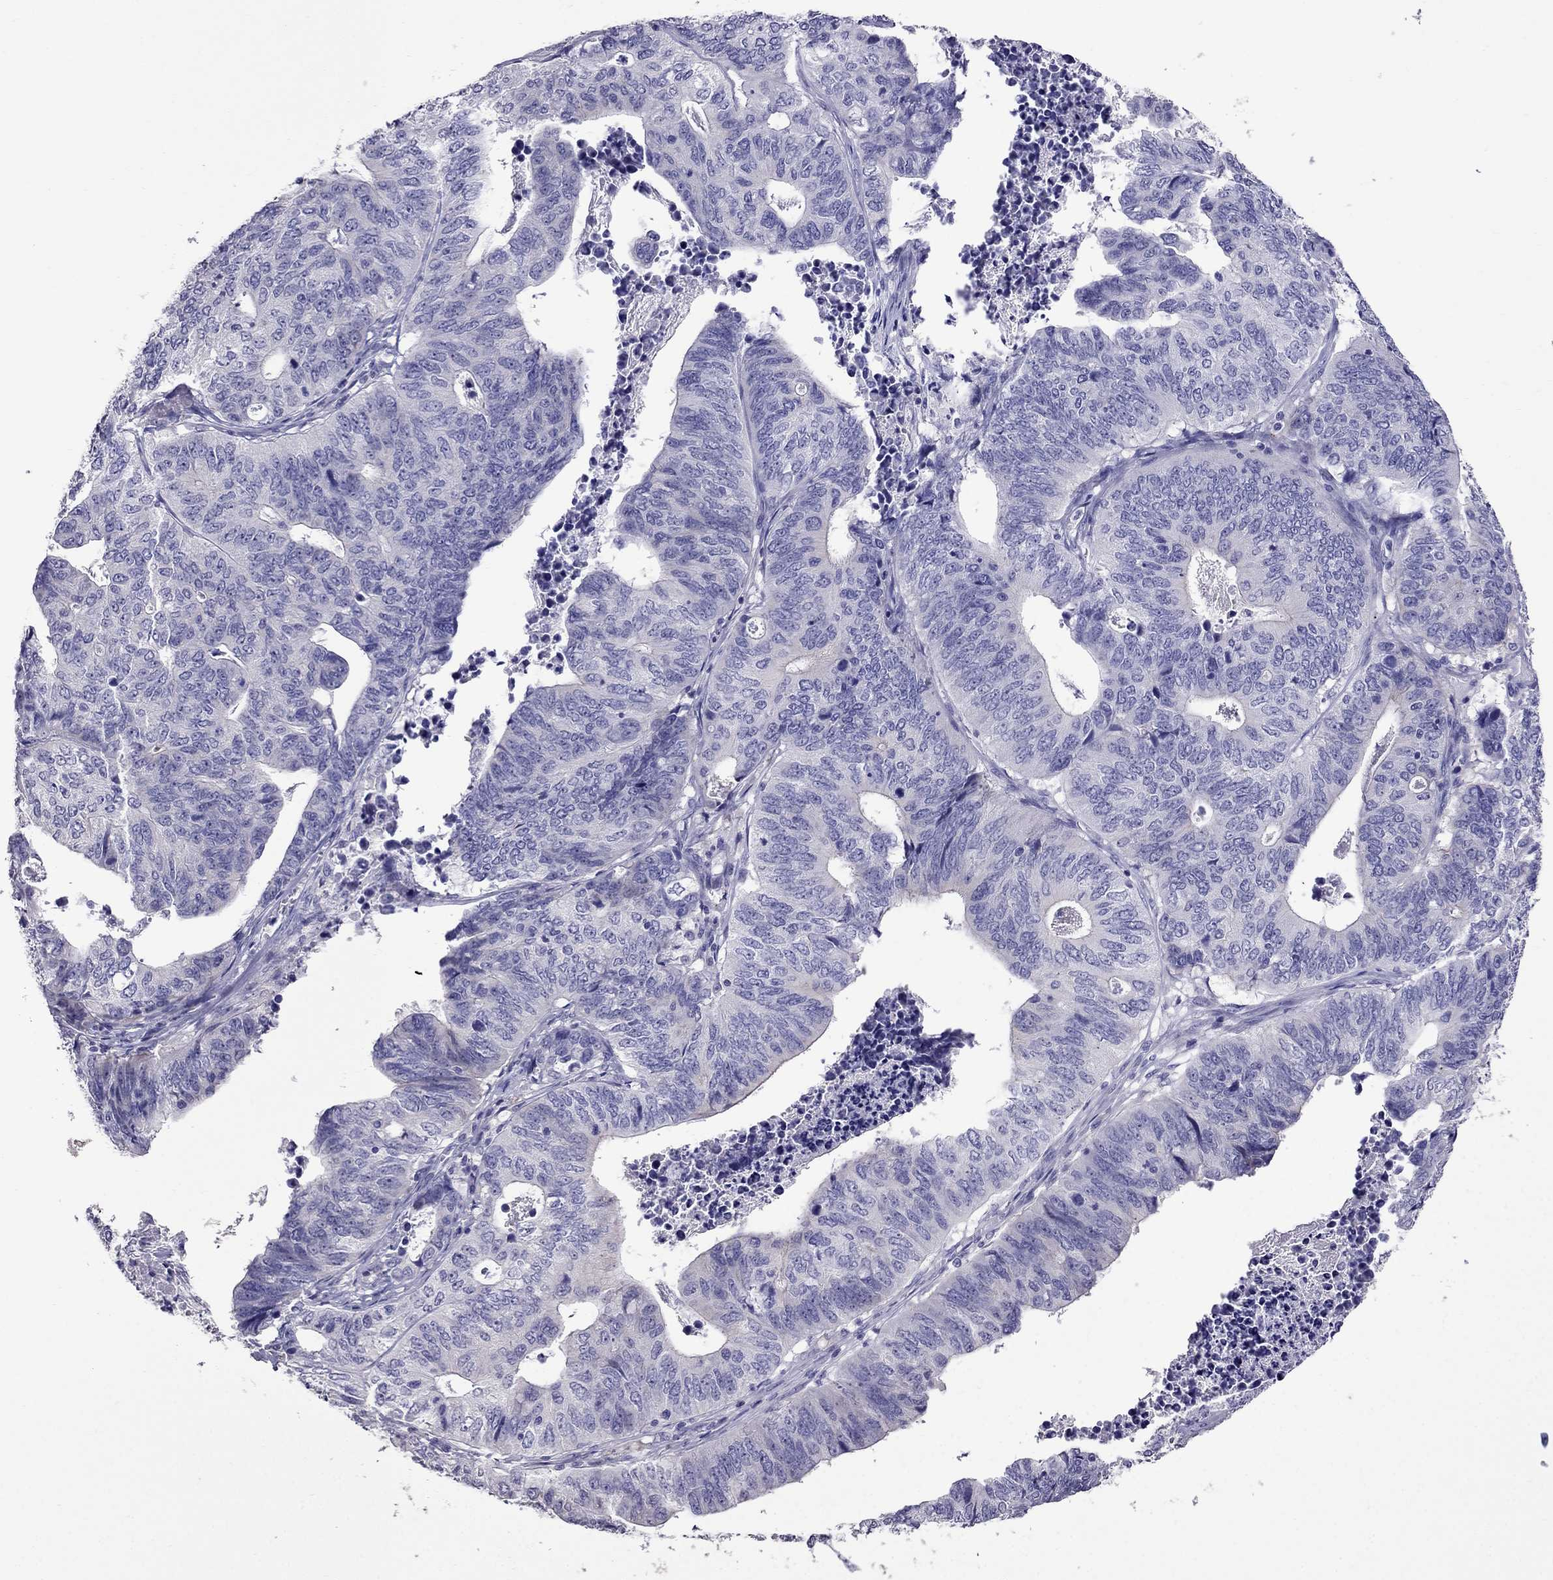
{"staining": {"intensity": "negative", "quantity": "none", "location": "none"}, "tissue": "stomach cancer", "cell_type": "Tumor cells", "image_type": "cancer", "snomed": [{"axis": "morphology", "description": "Adenocarcinoma, NOS"}, {"axis": "topography", "description": "Stomach, upper"}], "caption": "The immunohistochemistry photomicrograph has no significant staining in tumor cells of stomach cancer (adenocarcinoma) tissue.", "gene": "OXCT2", "patient": {"sex": "female", "age": 67}}